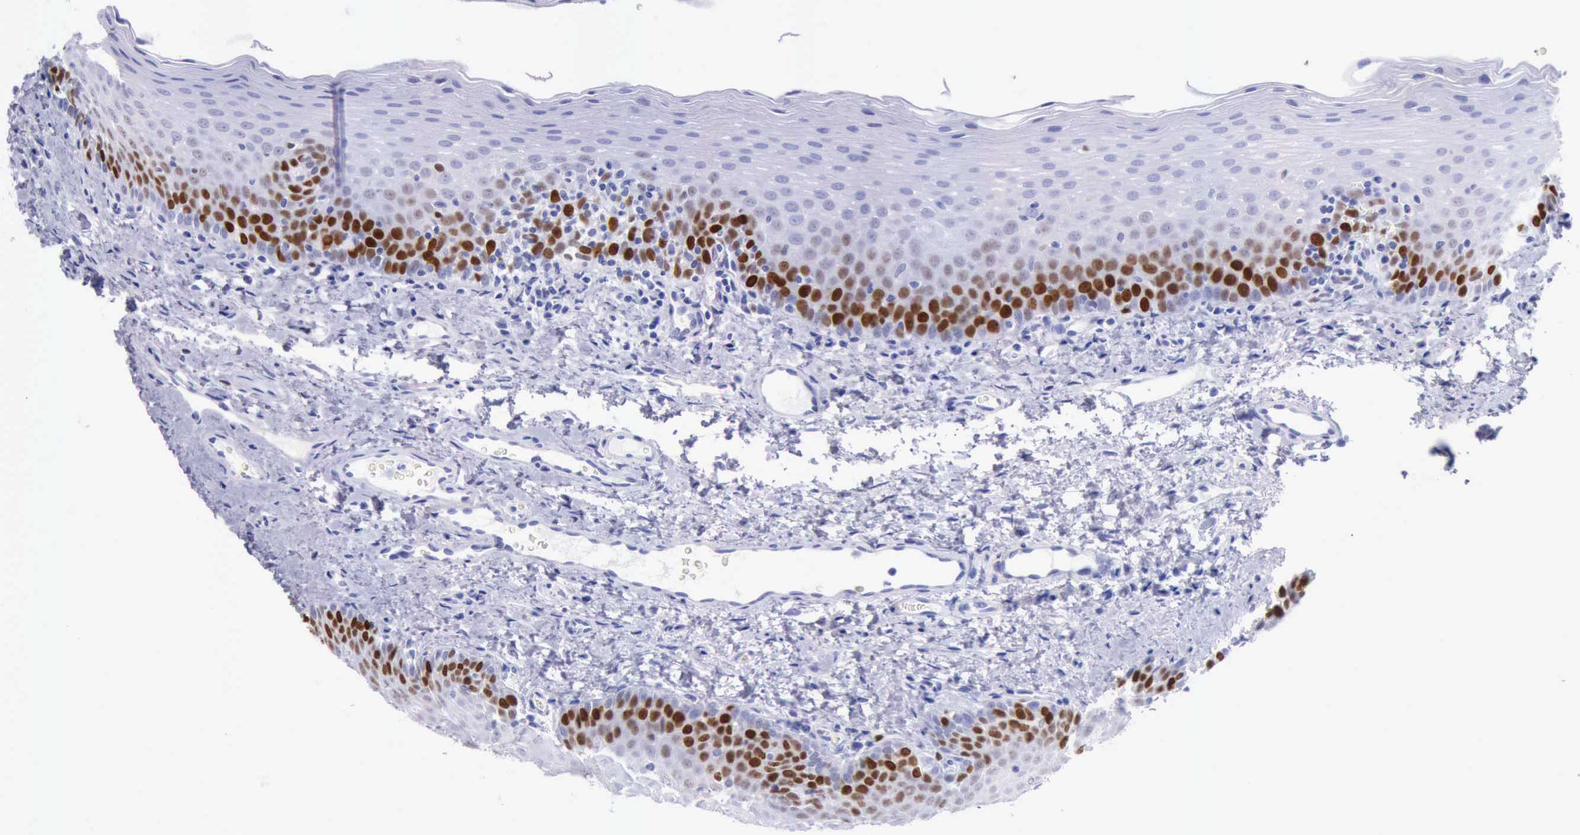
{"staining": {"intensity": "moderate", "quantity": "25%-75%", "location": "nuclear"}, "tissue": "oral mucosa", "cell_type": "Squamous epithelial cells", "image_type": "normal", "snomed": [{"axis": "morphology", "description": "Normal tissue, NOS"}, {"axis": "topography", "description": "Oral tissue"}], "caption": "Immunohistochemical staining of benign oral mucosa reveals moderate nuclear protein positivity in about 25%-75% of squamous epithelial cells. The staining was performed using DAB, with brown indicating positive protein expression. Nuclei are stained blue with hematoxylin.", "gene": "MCM2", "patient": {"sex": "male", "age": 20}}